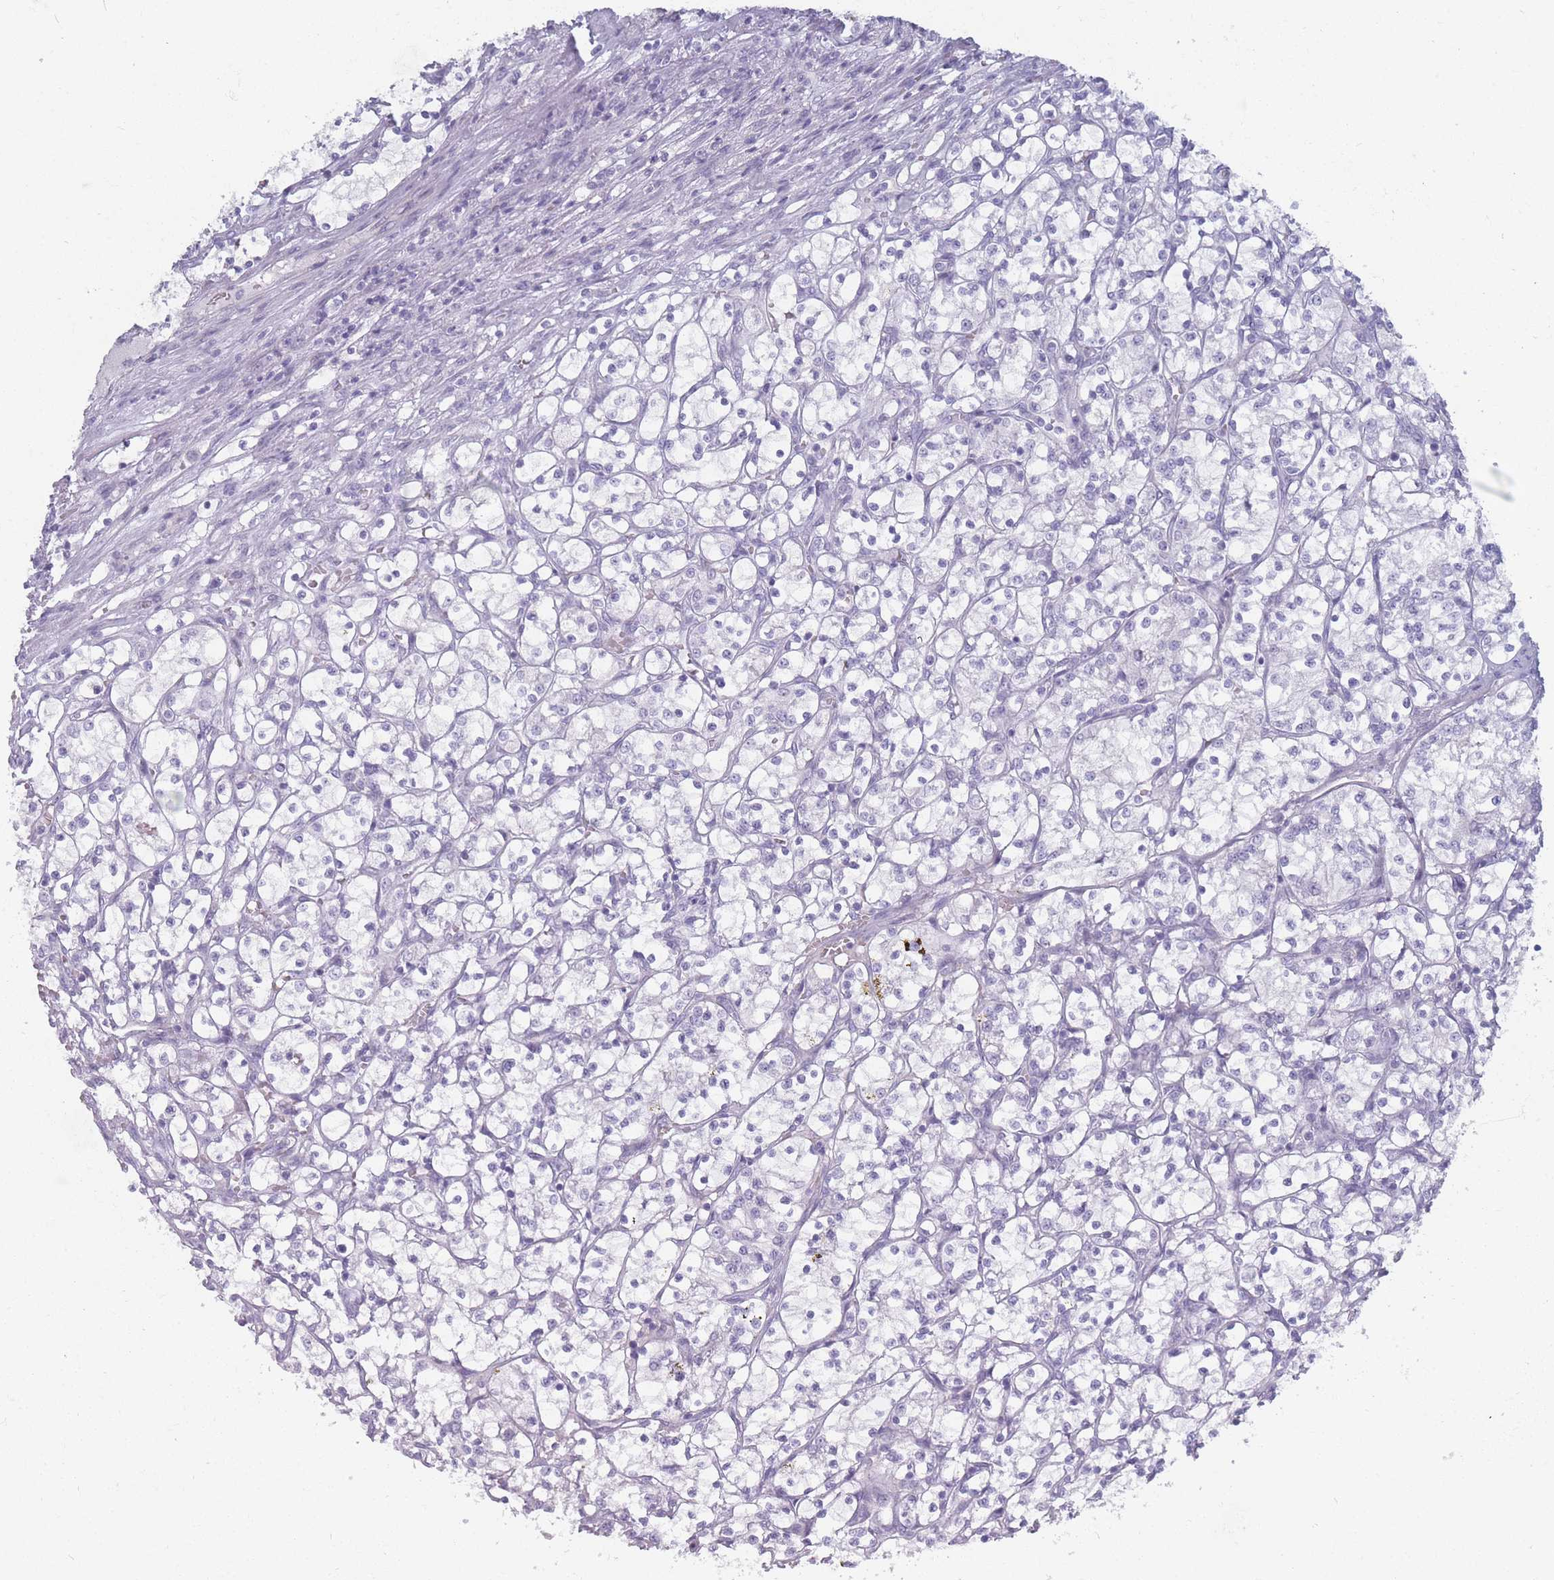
{"staining": {"intensity": "negative", "quantity": "none", "location": "none"}, "tissue": "renal cancer", "cell_type": "Tumor cells", "image_type": "cancer", "snomed": [{"axis": "morphology", "description": "Adenocarcinoma, NOS"}, {"axis": "topography", "description": "Kidney"}], "caption": "IHC of human adenocarcinoma (renal) exhibits no expression in tumor cells.", "gene": "ROS1", "patient": {"sex": "female", "age": 69}}